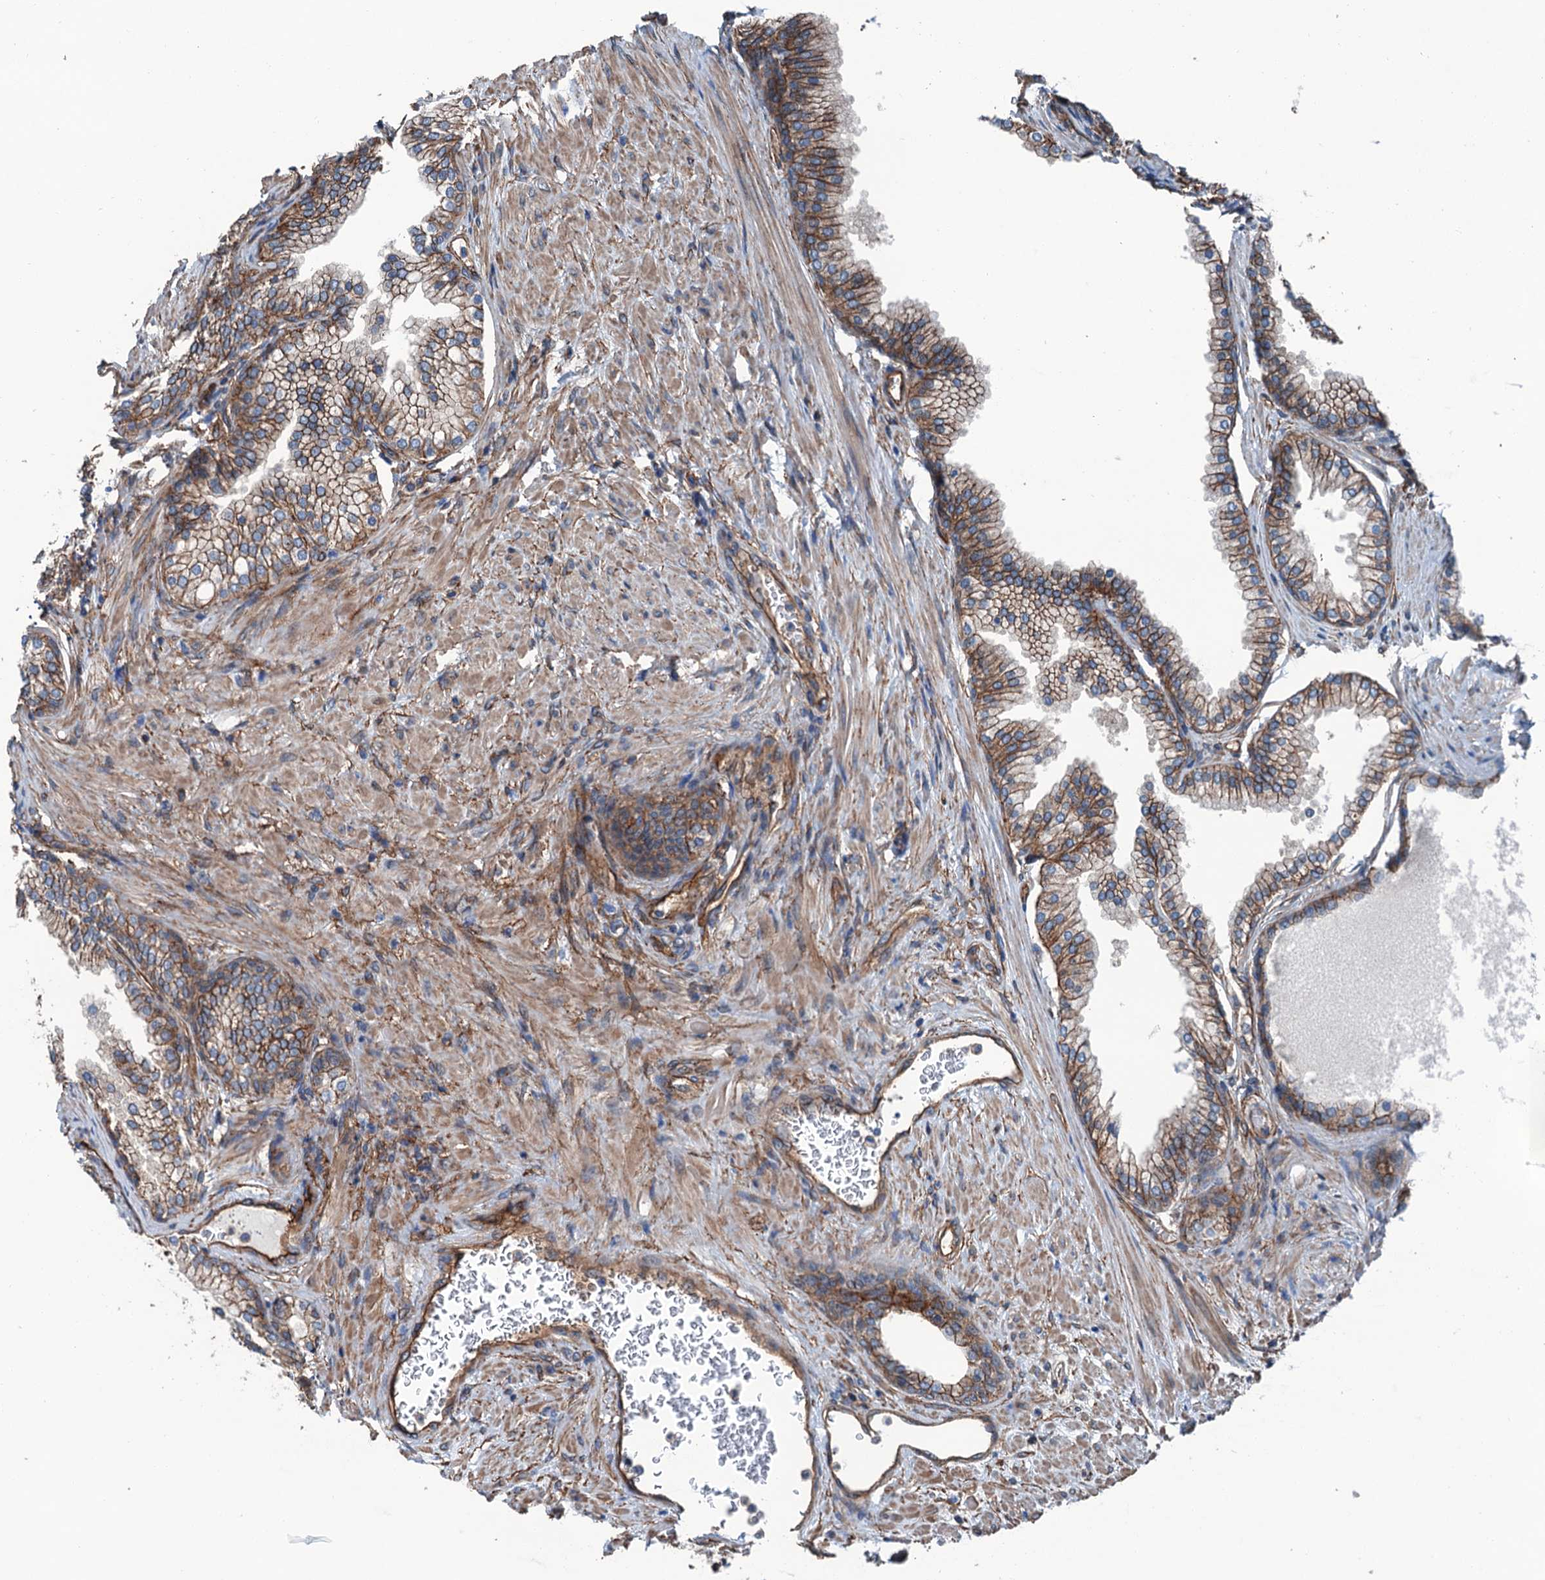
{"staining": {"intensity": "strong", "quantity": ">75%", "location": "cytoplasmic/membranous"}, "tissue": "prostate", "cell_type": "Glandular cells", "image_type": "normal", "snomed": [{"axis": "morphology", "description": "Normal tissue, NOS"}, {"axis": "topography", "description": "Prostate"}], "caption": "A high-resolution photomicrograph shows IHC staining of benign prostate, which reveals strong cytoplasmic/membranous positivity in approximately >75% of glandular cells.", "gene": "NMRAL1", "patient": {"sex": "male", "age": 76}}